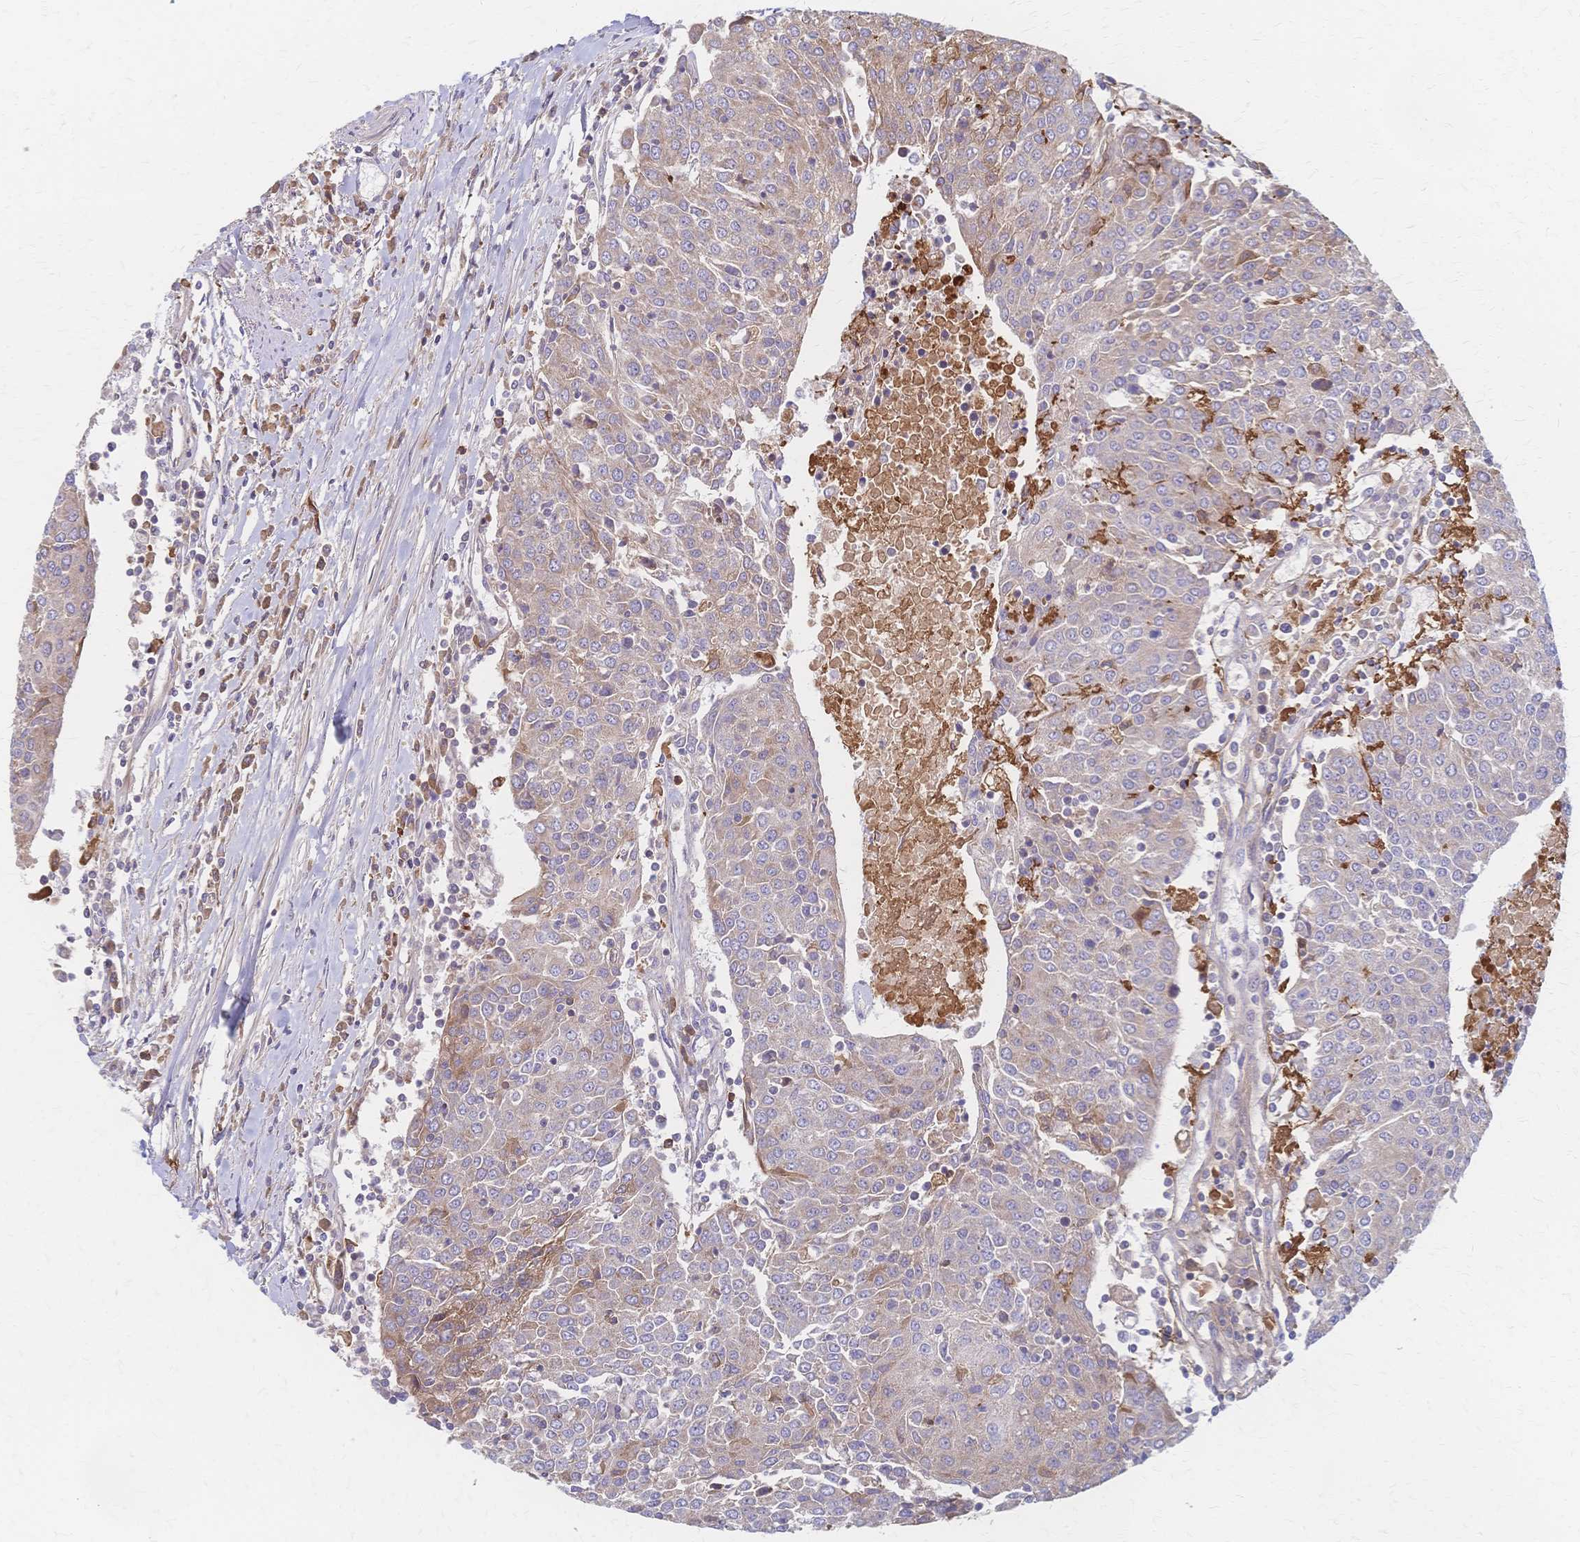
{"staining": {"intensity": "weak", "quantity": "25%-75%", "location": "cytoplasmic/membranous"}, "tissue": "urothelial cancer", "cell_type": "Tumor cells", "image_type": "cancer", "snomed": [{"axis": "morphology", "description": "Urothelial carcinoma, High grade"}, {"axis": "topography", "description": "Urinary bladder"}], "caption": "This micrograph reveals high-grade urothelial carcinoma stained with immunohistochemistry (IHC) to label a protein in brown. The cytoplasmic/membranous of tumor cells show weak positivity for the protein. Nuclei are counter-stained blue.", "gene": "CYB5A", "patient": {"sex": "female", "age": 85}}